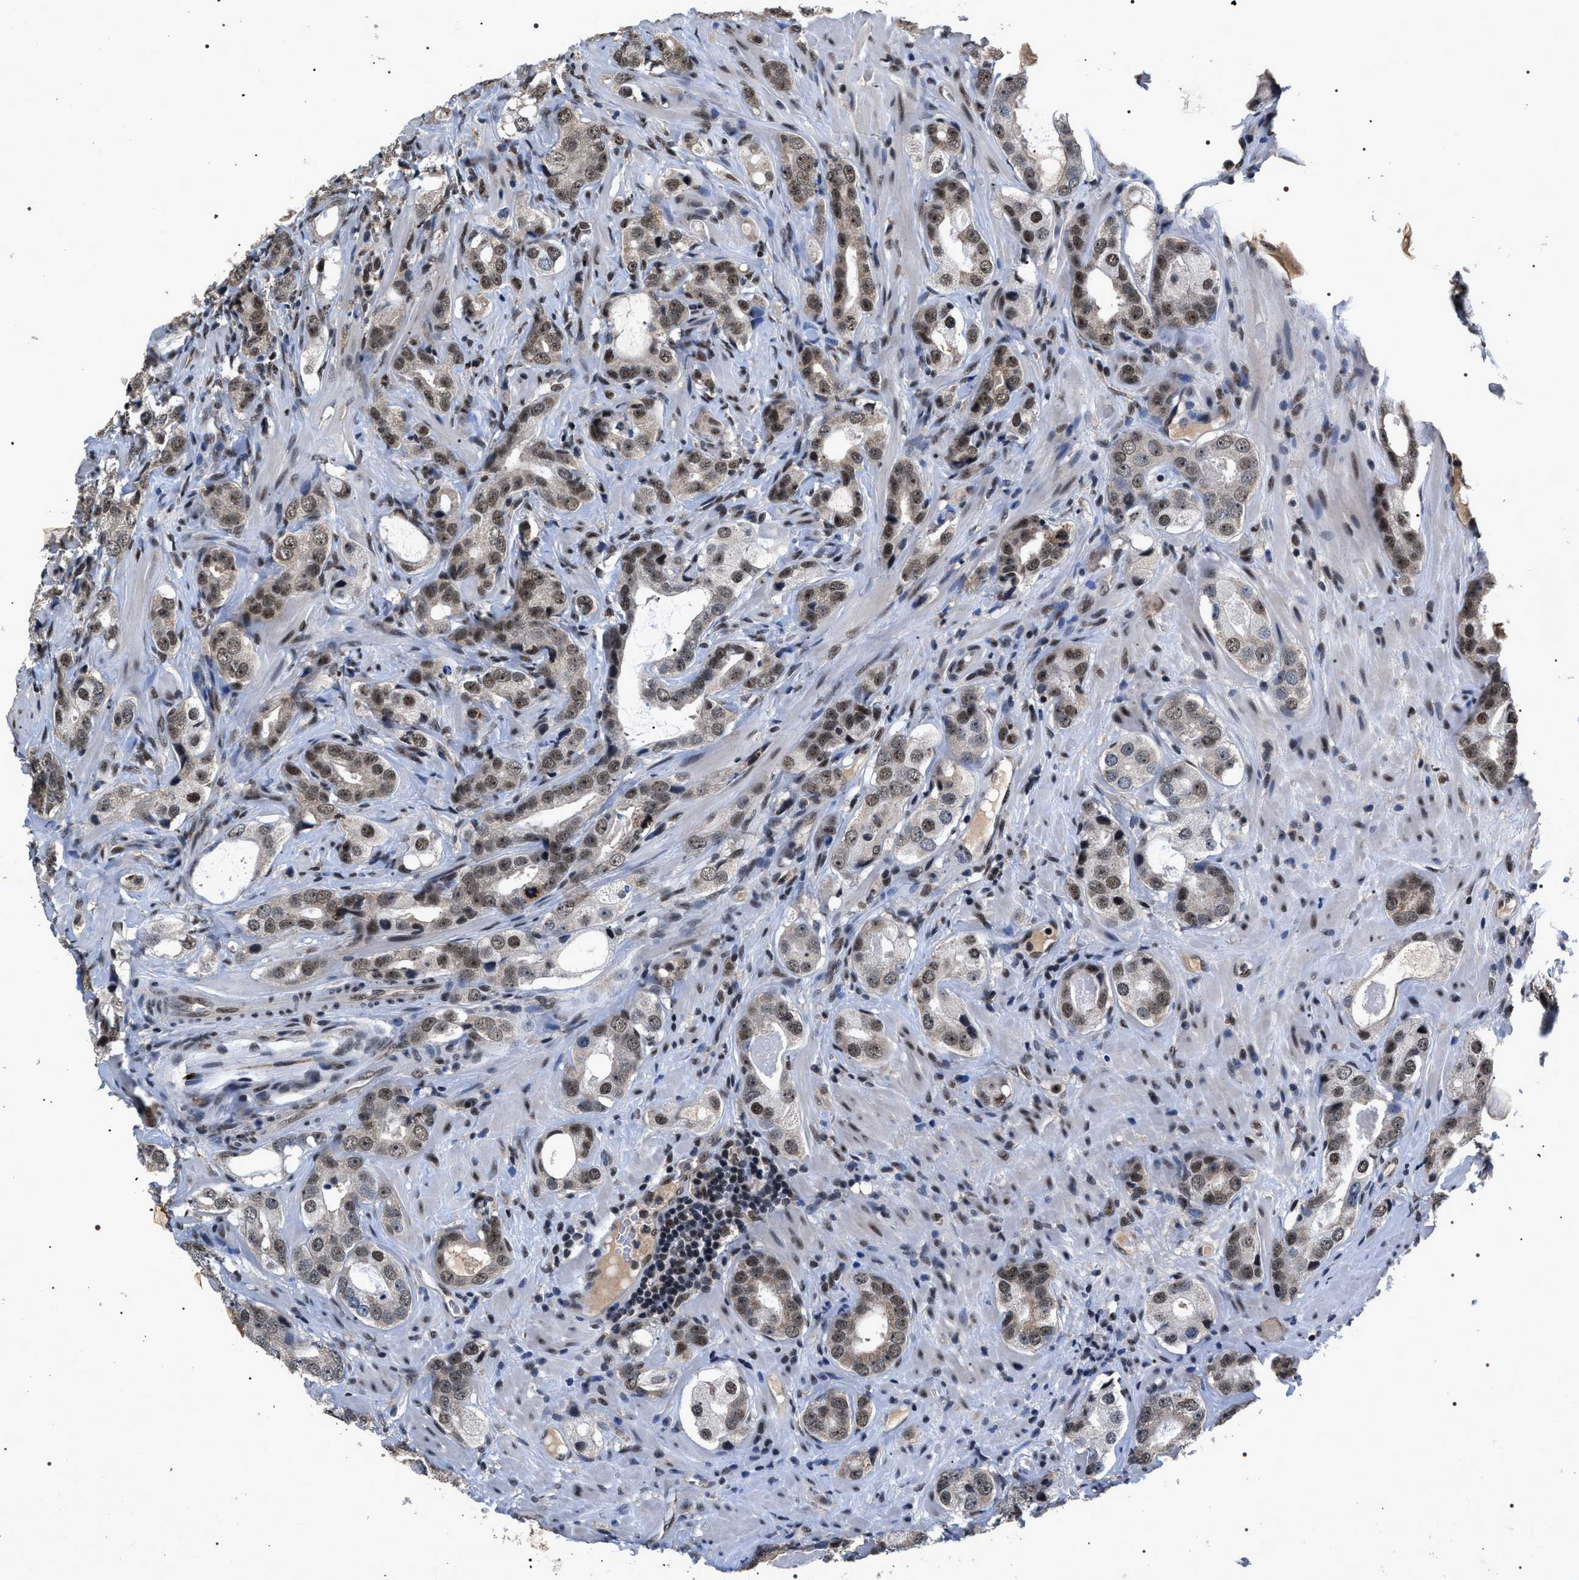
{"staining": {"intensity": "weak", "quantity": ">75%", "location": "nuclear"}, "tissue": "prostate cancer", "cell_type": "Tumor cells", "image_type": "cancer", "snomed": [{"axis": "morphology", "description": "Adenocarcinoma, High grade"}, {"axis": "topography", "description": "Prostate"}], "caption": "This micrograph exhibits immunohistochemistry staining of human high-grade adenocarcinoma (prostate), with low weak nuclear positivity in approximately >75% of tumor cells.", "gene": "RRP1B", "patient": {"sex": "male", "age": 63}}